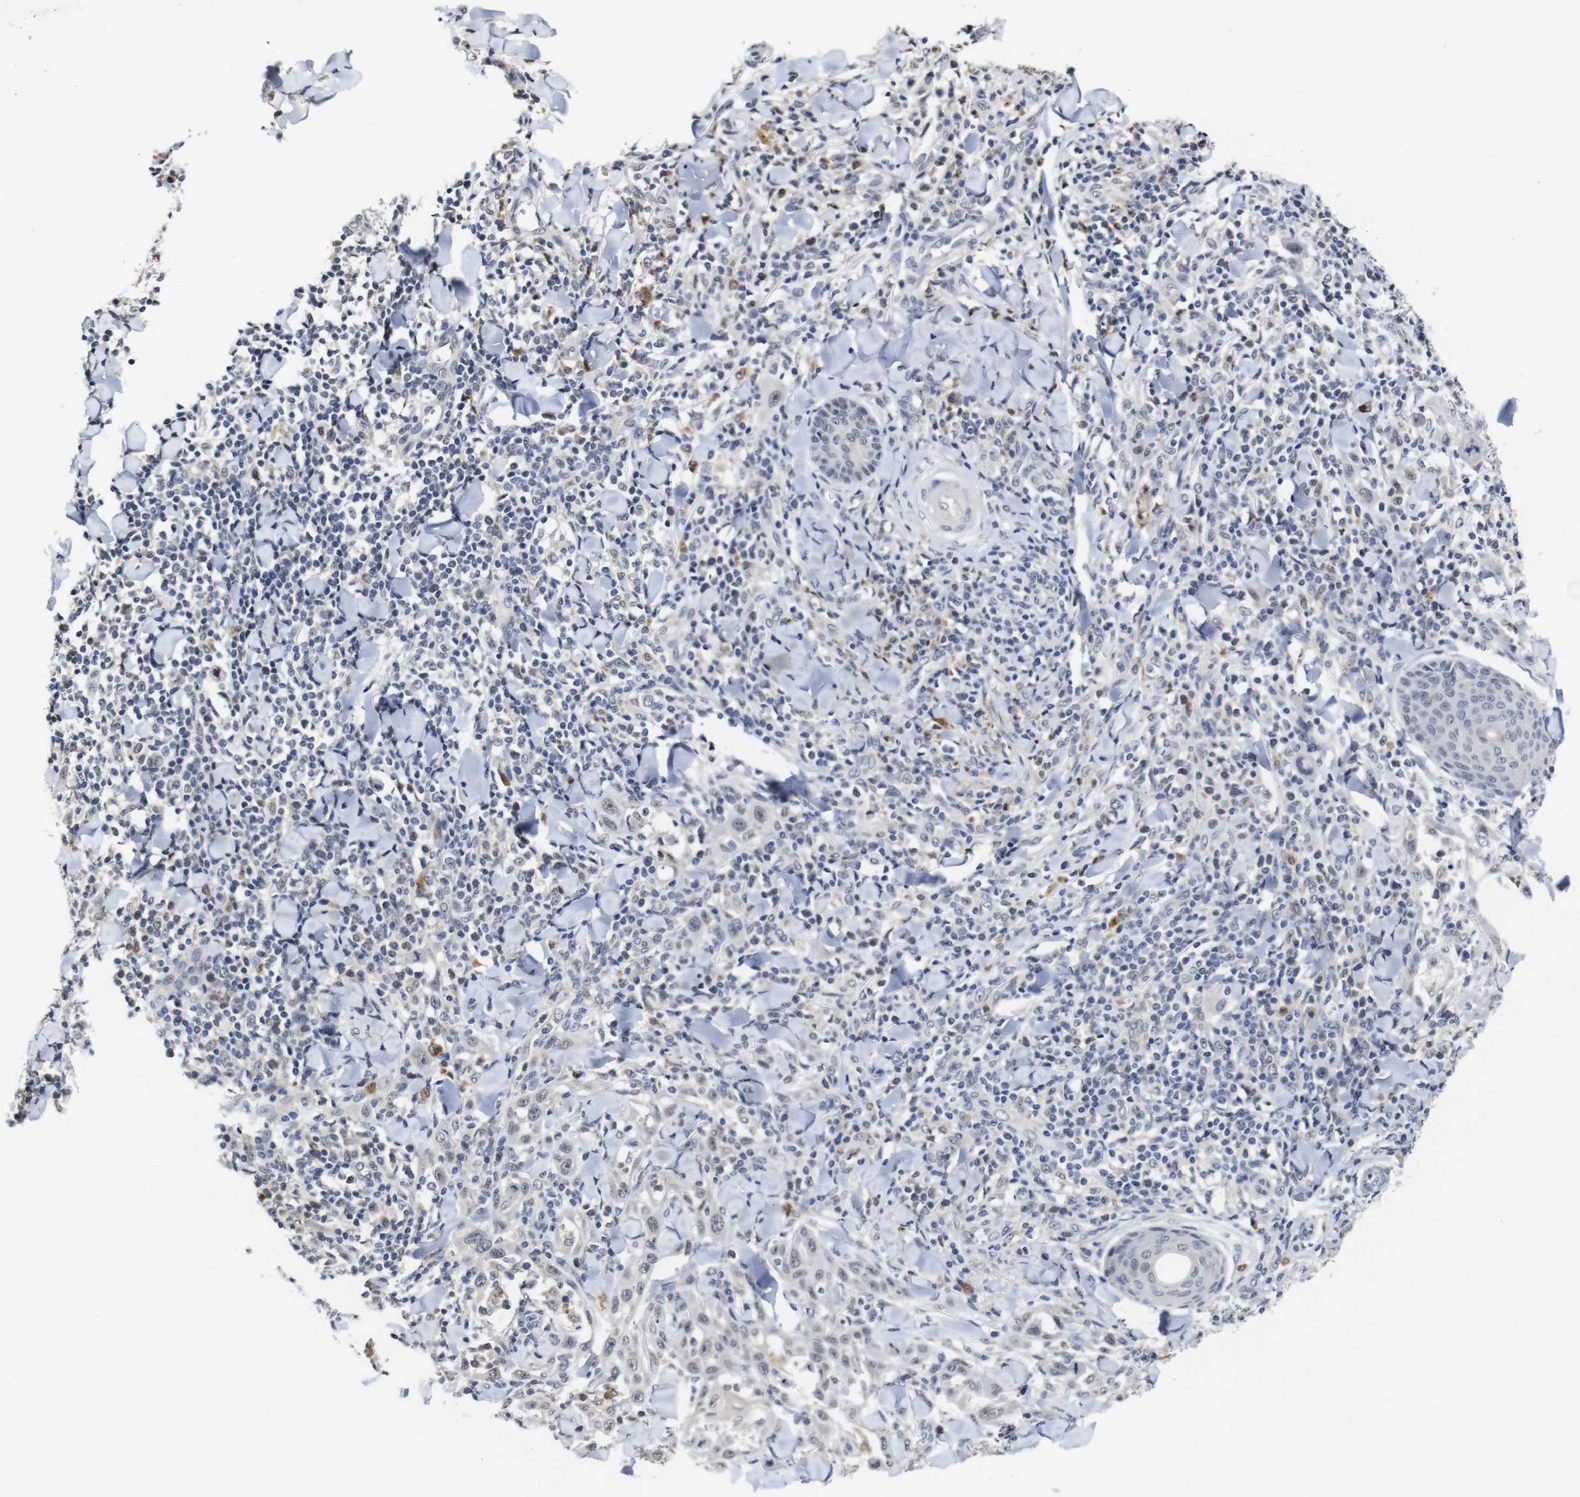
{"staining": {"intensity": "negative", "quantity": "none", "location": "none"}, "tissue": "skin cancer", "cell_type": "Tumor cells", "image_type": "cancer", "snomed": [{"axis": "morphology", "description": "Squamous cell carcinoma, NOS"}, {"axis": "topography", "description": "Skin"}], "caption": "The immunohistochemistry histopathology image has no significant staining in tumor cells of skin squamous cell carcinoma tissue.", "gene": "NTRK3", "patient": {"sex": "male", "age": 24}}